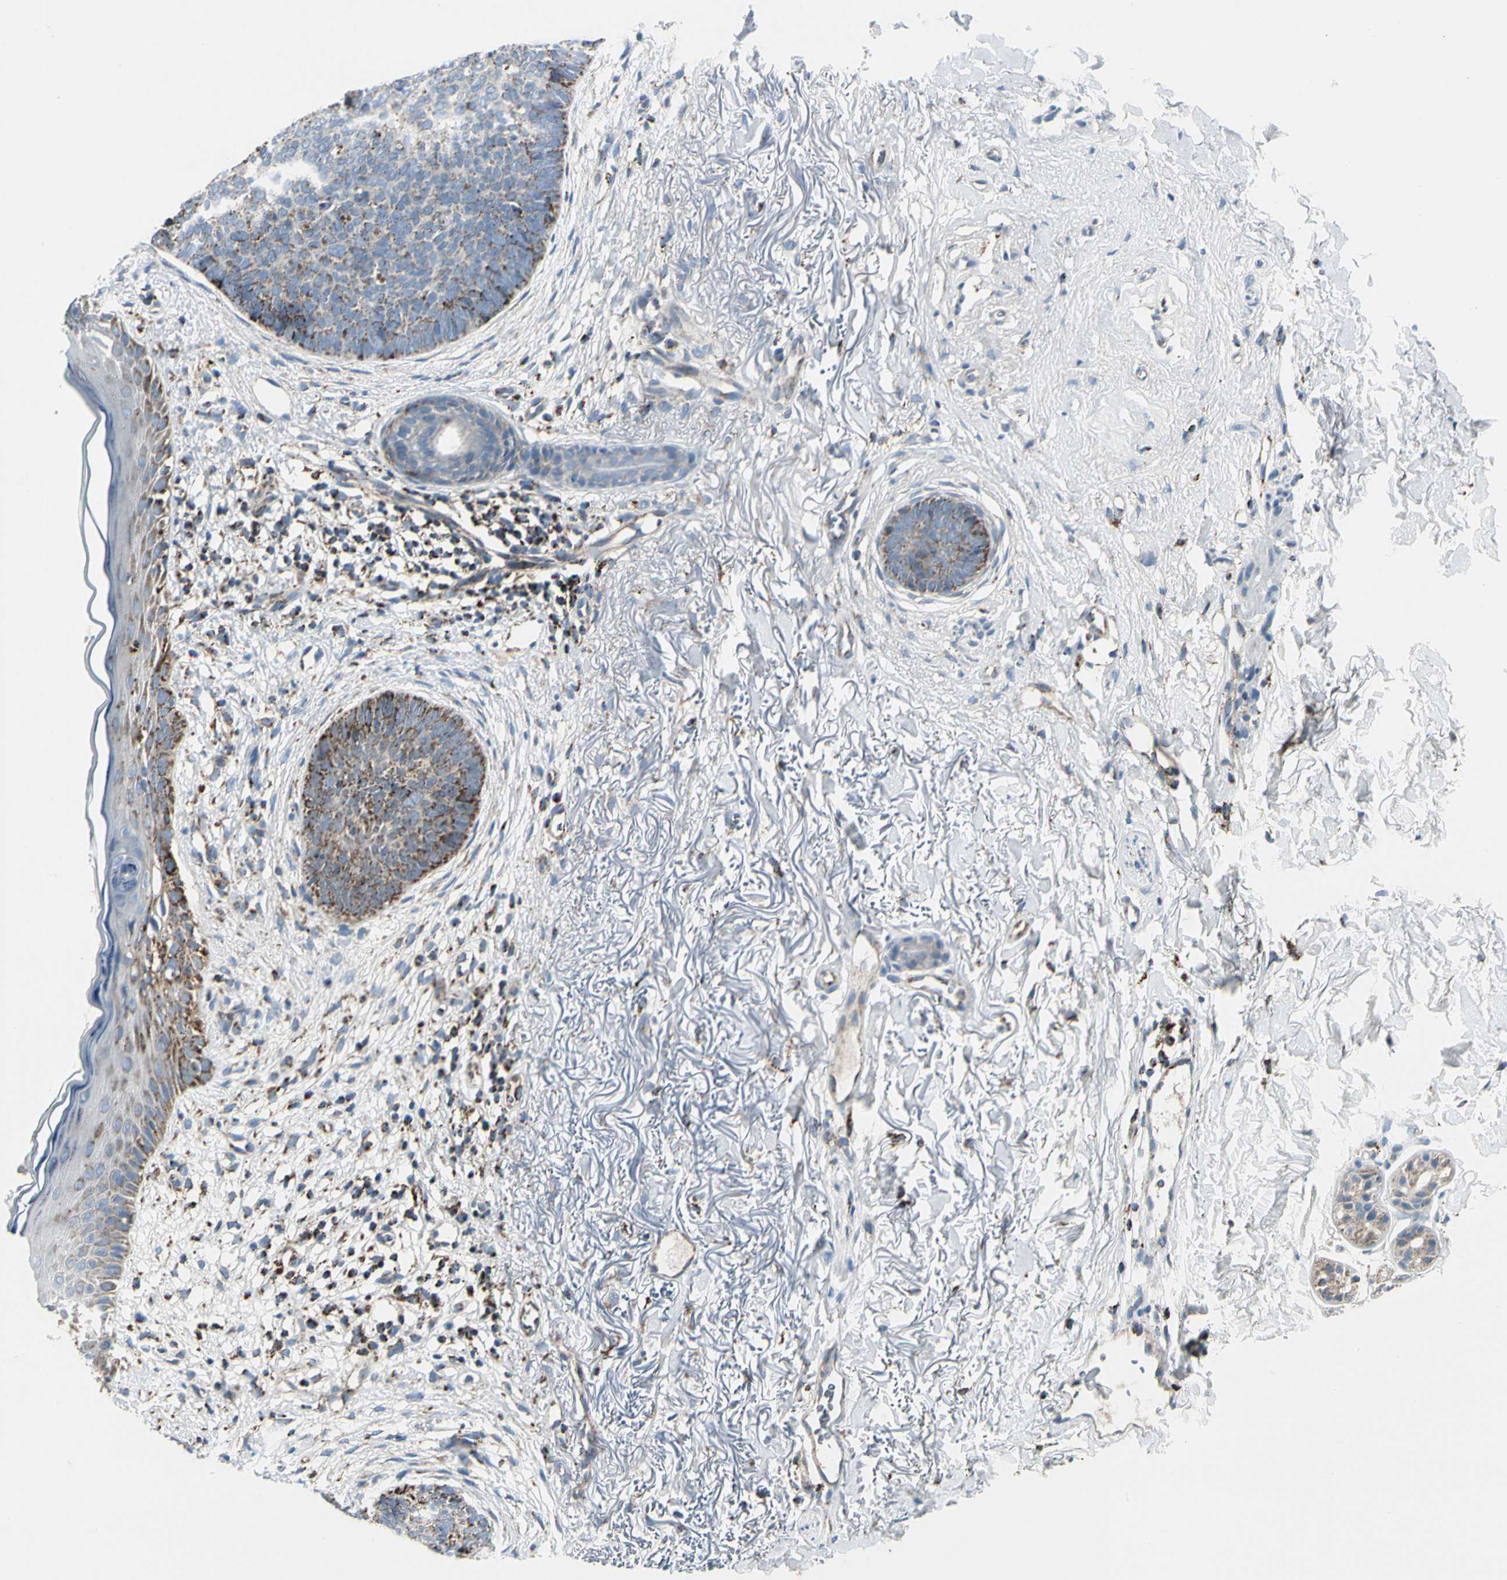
{"staining": {"intensity": "moderate", "quantity": "25%-75%", "location": "cytoplasmic/membranous"}, "tissue": "skin cancer", "cell_type": "Tumor cells", "image_type": "cancer", "snomed": [{"axis": "morphology", "description": "Basal cell carcinoma"}, {"axis": "topography", "description": "Skin"}], "caption": "Skin cancer (basal cell carcinoma) stained for a protein (brown) shows moderate cytoplasmic/membranous positive staining in about 25%-75% of tumor cells.", "gene": "ME2", "patient": {"sex": "female", "age": 70}}